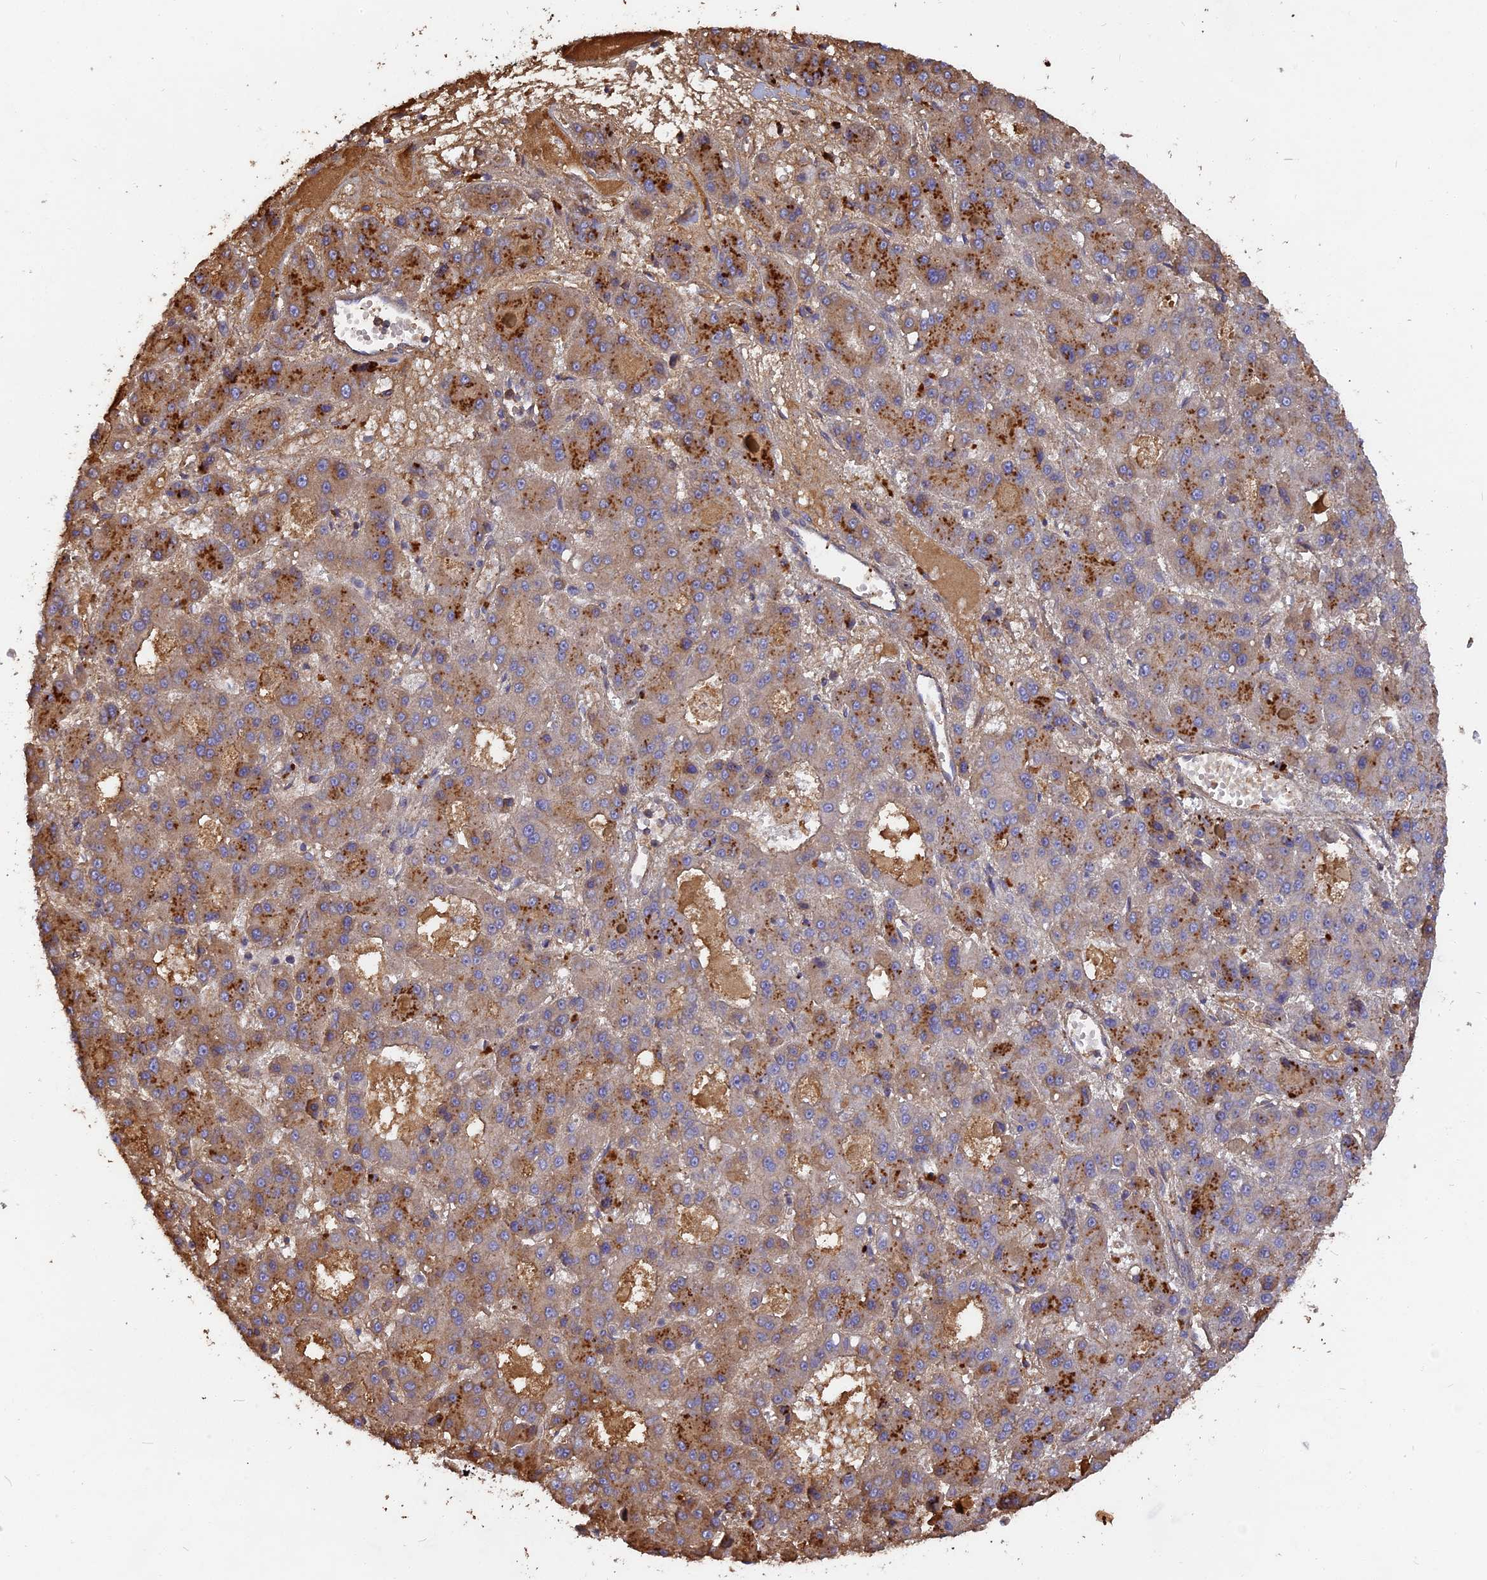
{"staining": {"intensity": "moderate", "quantity": ">75%", "location": "cytoplasmic/membranous"}, "tissue": "liver cancer", "cell_type": "Tumor cells", "image_type": "cancer", "snomed": [{"axis": "morphology", "description": "Carcinoma, Hepatocellular, NOS"}, {"axis": "topography", "description": "Liver"}], "caption": "Protein expression analysis of human liver cancer (hepatocellular carcinoma) reveals moderate cytoplasmic/membranous positivity in about >75% of tumor cells.", "gene": "ERMAP", "patient": {"sex": "male", "age": 70}}